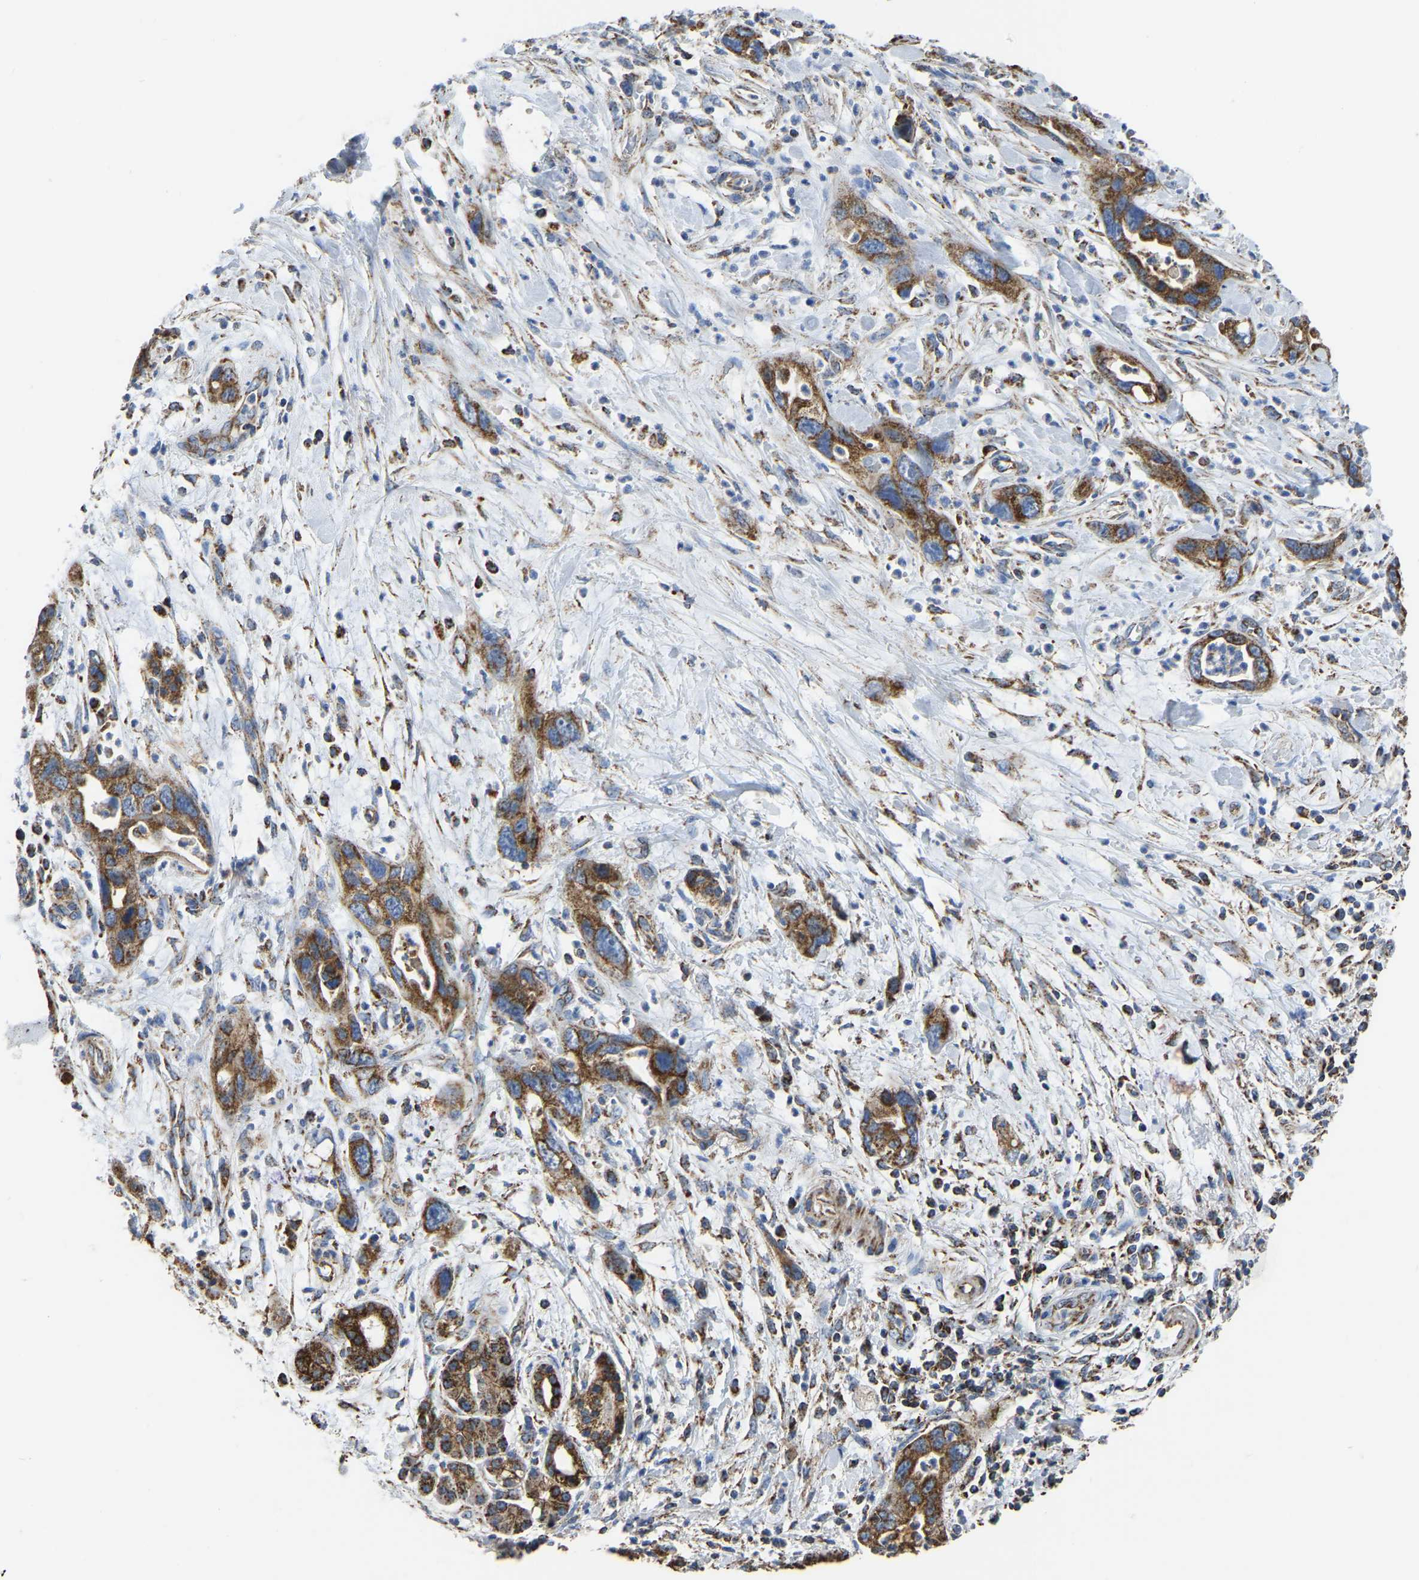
{"staining": {"intensity": "strong", "quantity": ">75%", "location": "cytoplasmic/membranous"}, "tissue": "pancreatic cancer", "cell_type": "Tumor cells", "image_type": "cancer", "snomed": [{"axis": "morphology", "description": "Adenocarcinoma, NOS"}, {"axis": "topography", "description": "Pancreas"}], "caption": "This photomicrograph displays pancreatic cancer stained with immunohistochemistry to label a protein in brown. The cytoplasmic/membranous of tumor cells show strong positivity for the protein. Nuclei are counter-stained blue.", "gene": "ETFA", "patient": {"sex": "female", "age": 70}}